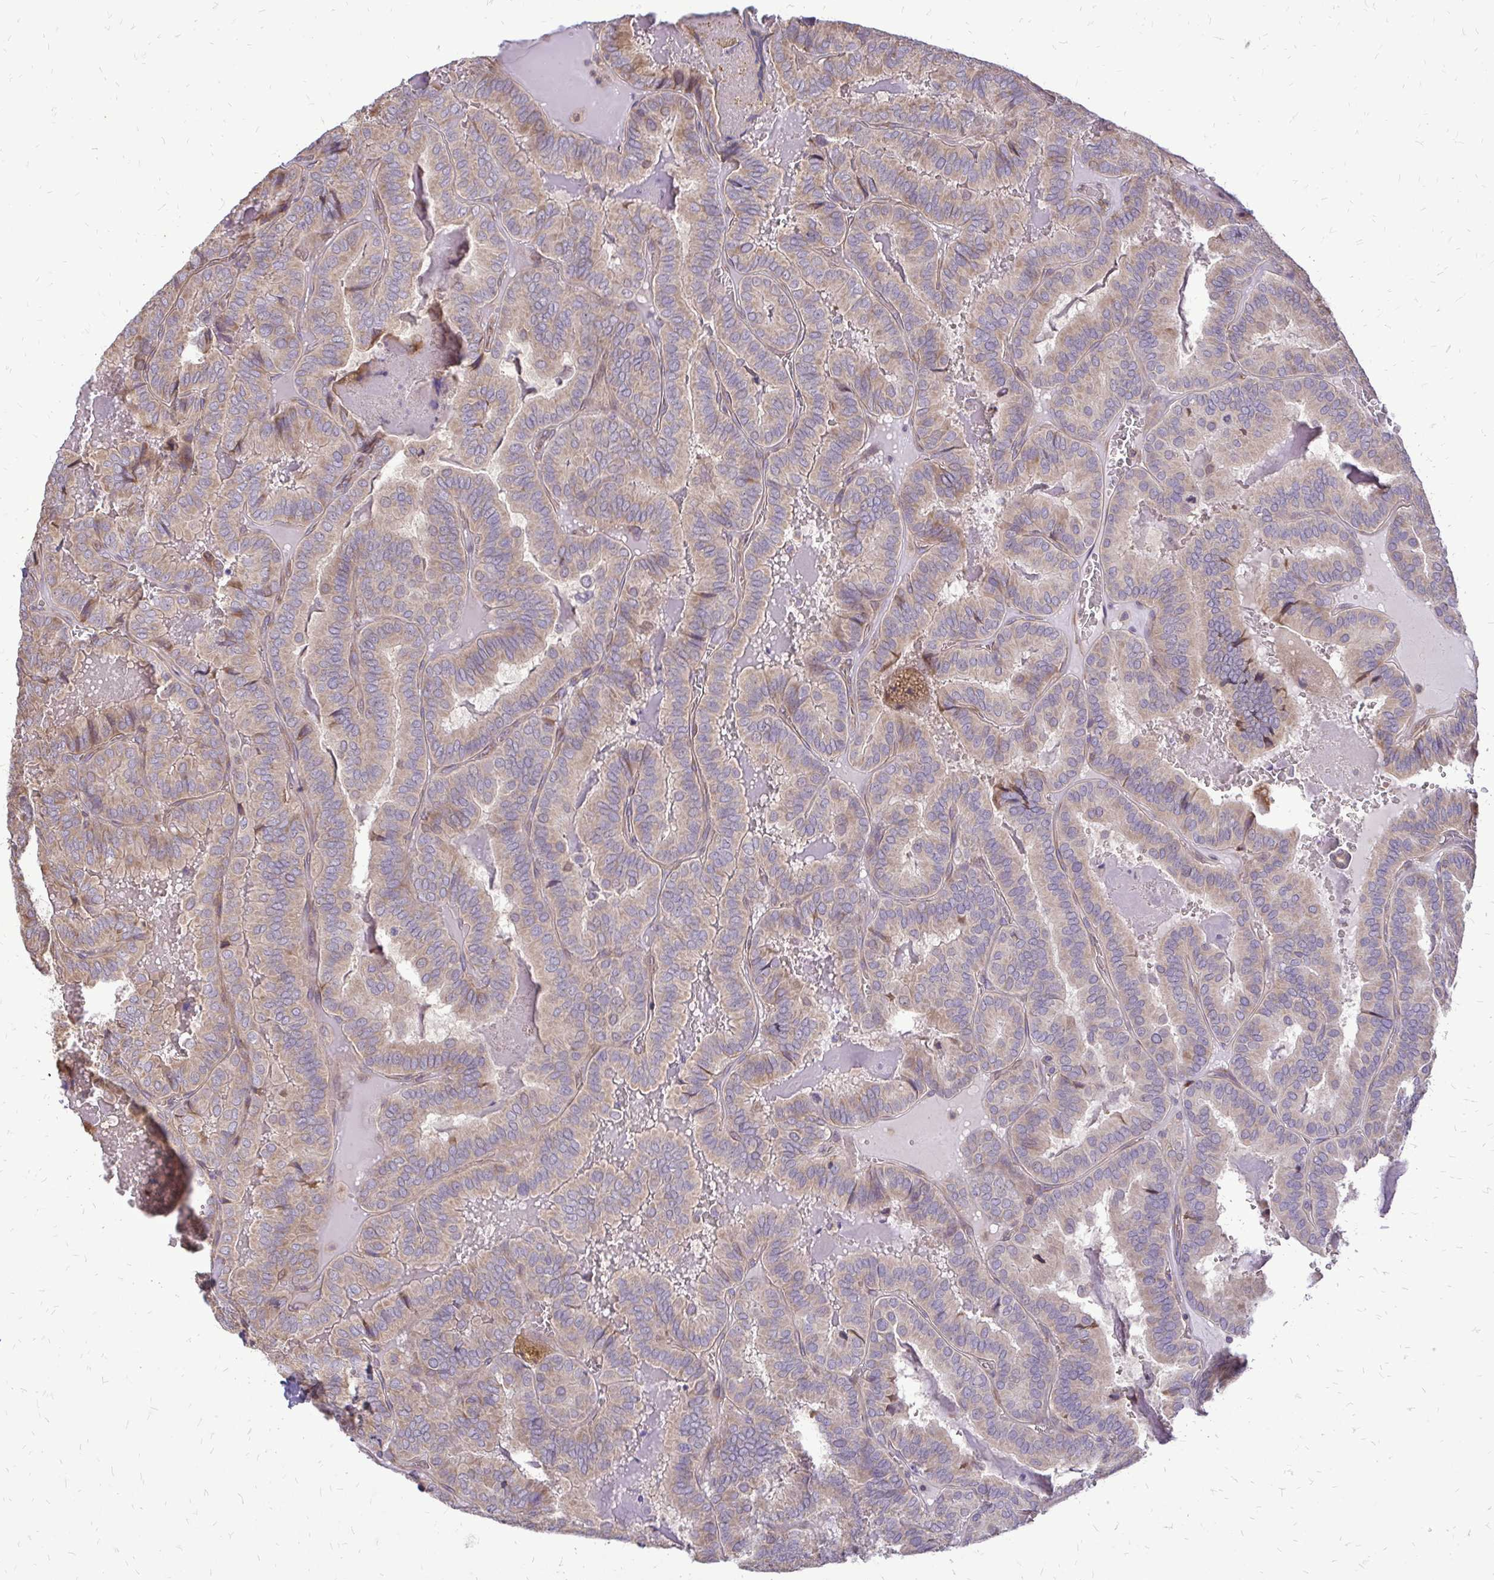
{"staining": {"intensity": "weak", "quantity": "25%-75%", "location": "cytoplasmic/membranous"}, "tissue": "thyroid cancer", "cell_type": "Tumor cells", "image_type": "cancer", "snomed": [{"axis": "morphology", "description": "Papillary adenocarcinoma, NOS"}, {"axis": "topography", "description": "Thyroid gland"}], "caption": "Brown immunohistochemical staining in thyroid papillary adenocarcinoma demonstrates weak cytoplasmic/membranous staining in approximately 25%-75% of tumor cells.", "gene": "RPS3", "patient": {"sex": "female", "age": 75}}